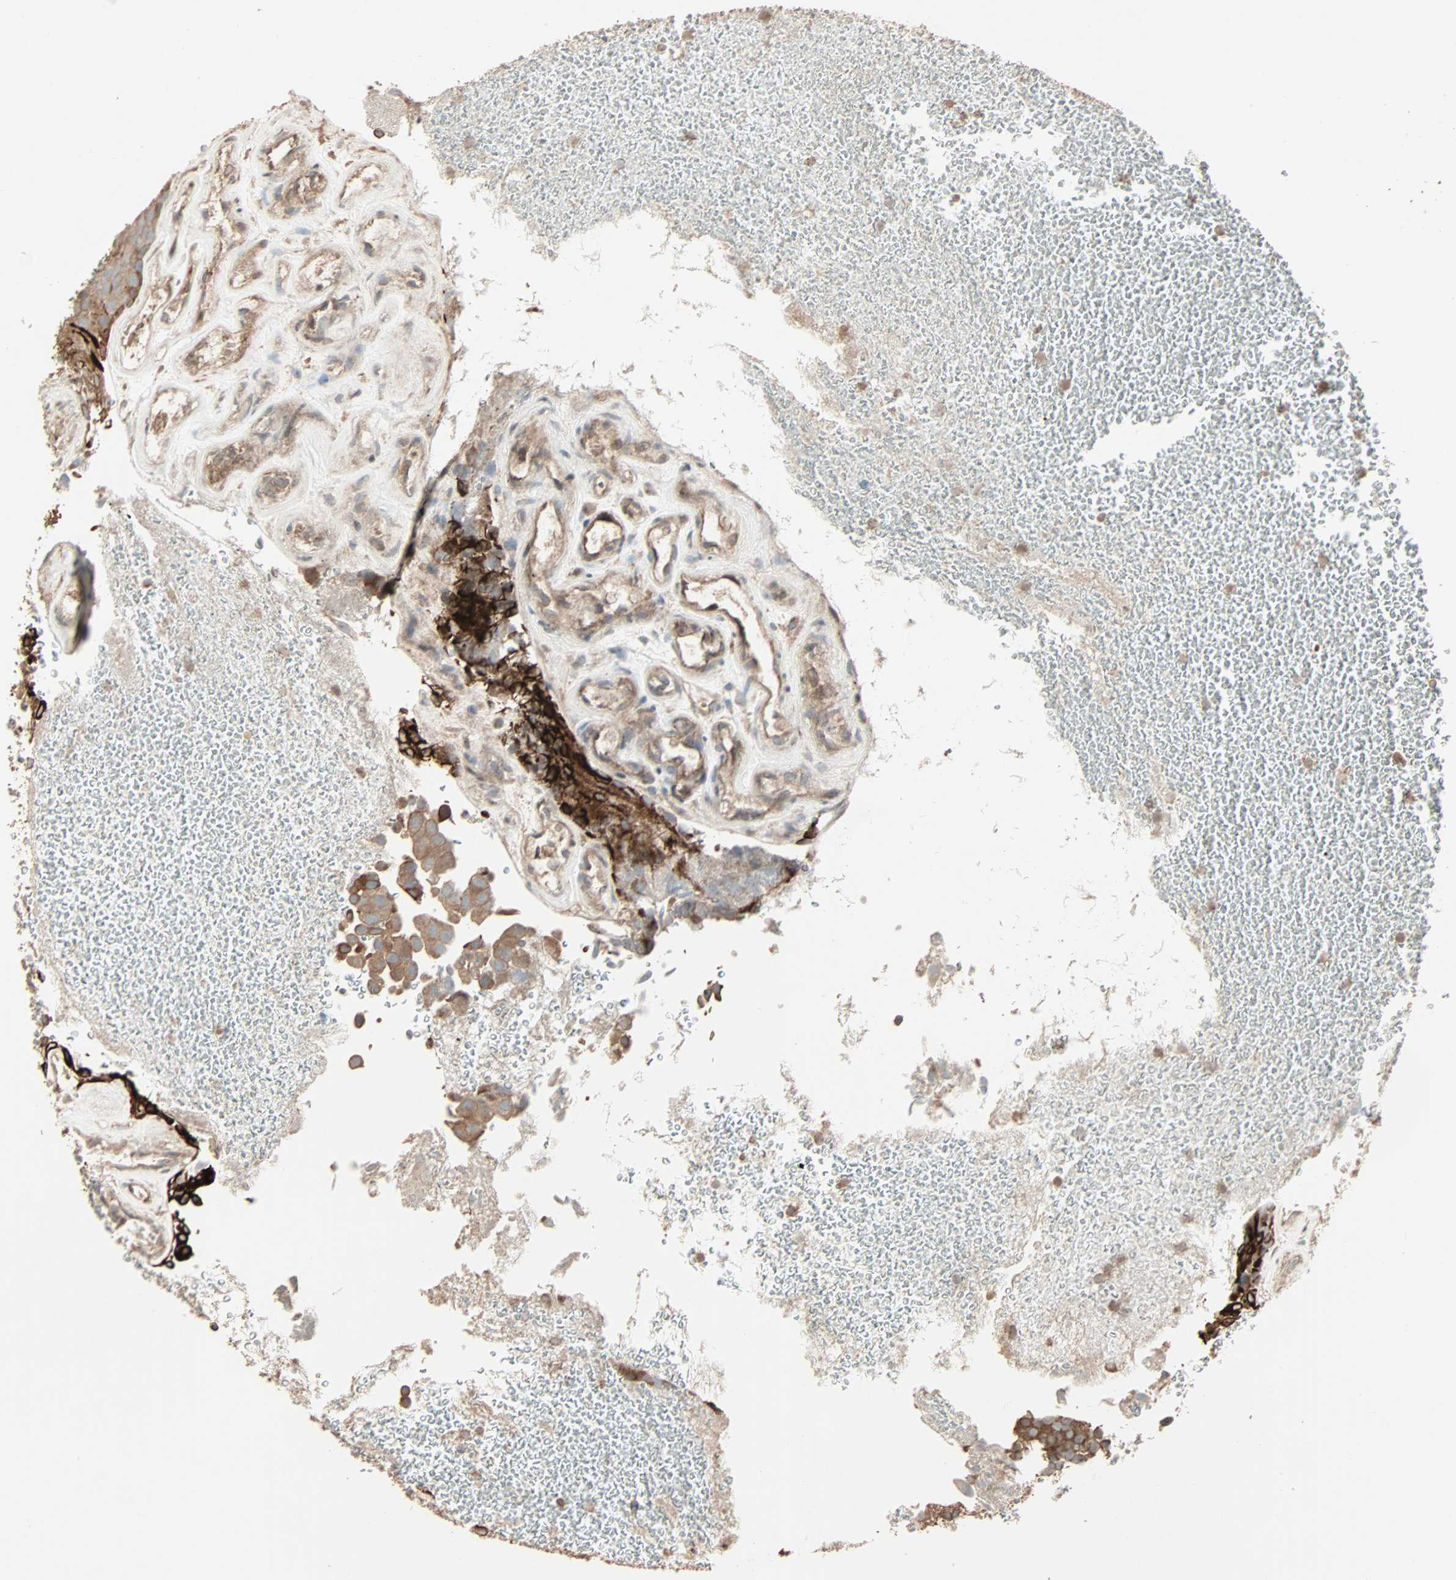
{"staining": {"intensity": "moderate", "quantity": ">75%", "location": "cytoplasmic/membranous"}, "tissue": "urothelial cancer", "cell_type": "Tumor cells", "image_type": "cancer", "snomed": [{"axis": "morphology", "description": "Urothelial carcinoma, Low grade"}, {"axis": "topography", "description": "Urinary bladder"}], "caption": "Low-grade urothelial carcinoma tissue displays moderate cytoplasmic/membranous expression in approximately >75% of tumor cells, visualized by immunohistochemistry.", "gene": "CALCRL", "patient": {"sex": "male", "age": 78}}